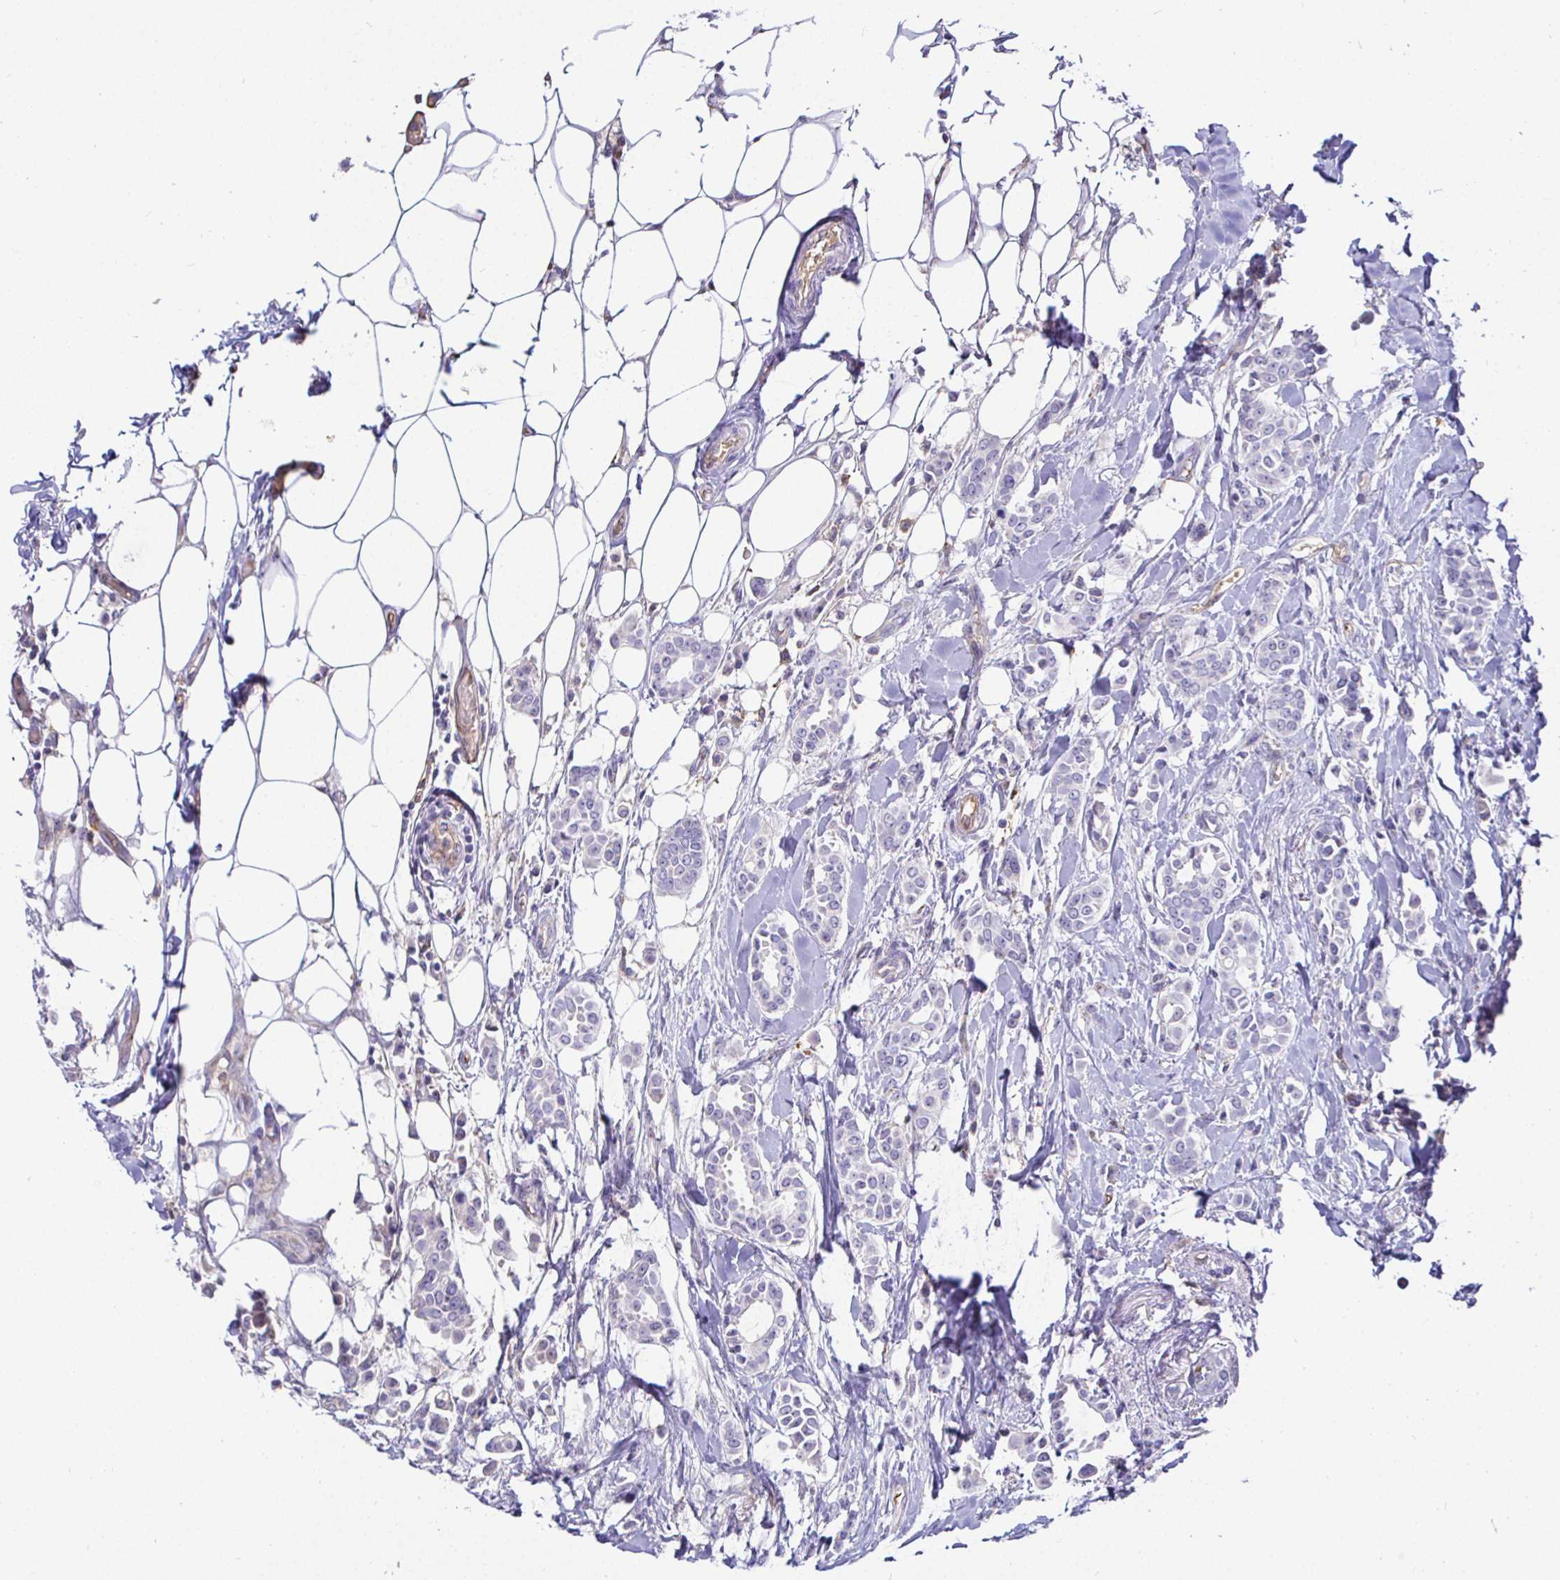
{"staining": {"intensity": "negative", "quantity": "none", "location": "none"}, "tissue": "breast cancer", "cell_type": "Tumor cells", "image_type": "cancer", "snomed": [{"axis": "morphology", "description": "Duct carcinoma"}, {"axis": "topography", "description": "Breast"}], "caption": "The IHC micrograph has no significant expression in tumor cells of breast infiltrating ductal carcinoma tissue.", "gene": "SIRPA", "patient": {"sex": "female", "age": 64}}